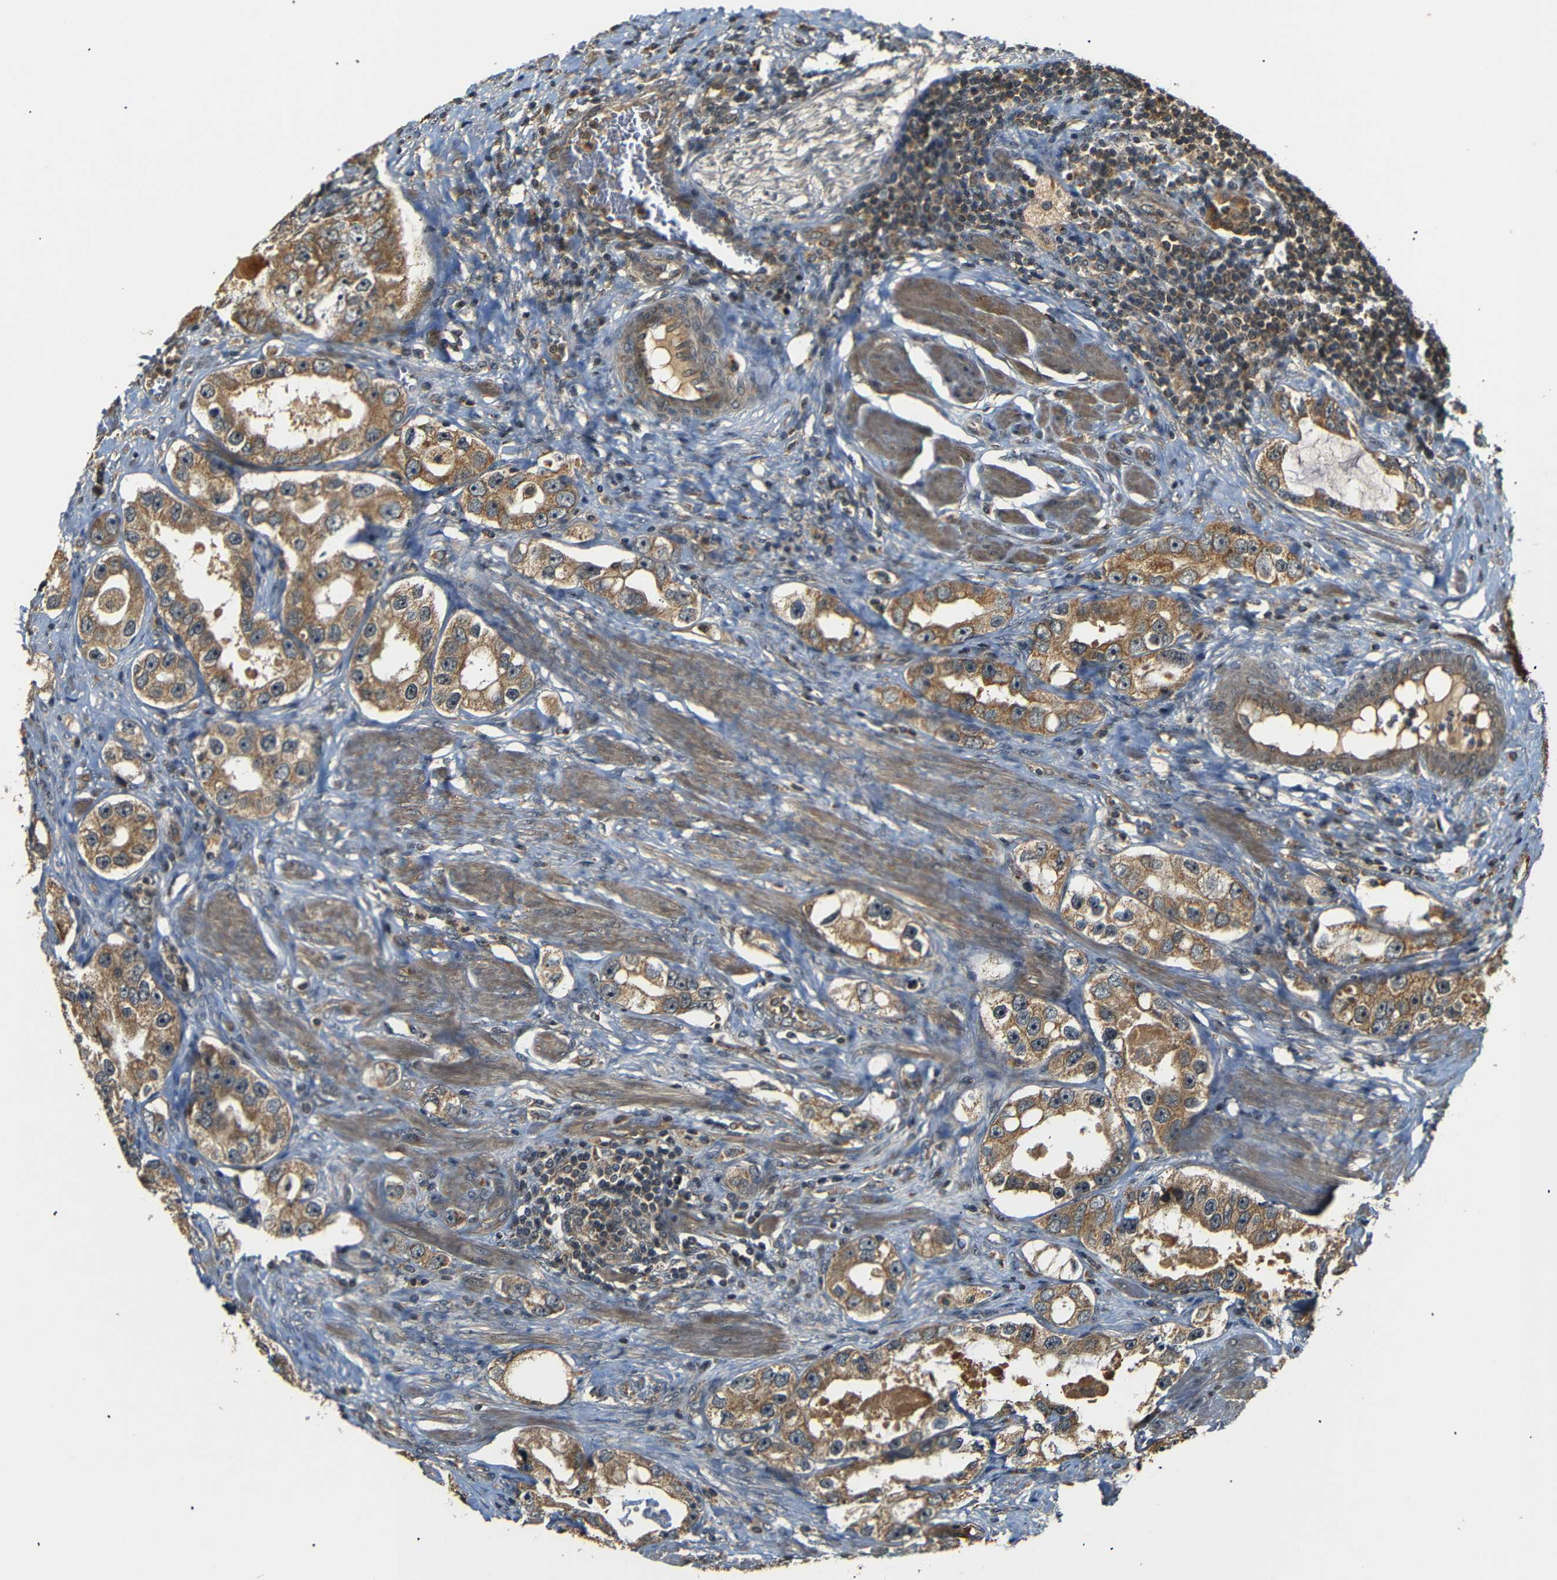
{"staining": {"intensity": "moderate", "quantity": ">75%", "location": "cytoplasmic/membranous"}, "tissue": "prostate cancer", "cell_type": "Tumor cells", "image_type": "cancer", "snomed": [{"axis": "morphology", "description": "Adenocarcinoma, High grade"}, {"axis": "topography", "description": "Prostate"}], "caption": "Moderate cytoplasmic/membranous positivity is present in about >75% of tumor cells in prostate adenocarcinoma (high-grade).", "gene": "TANK", "patient": {"sex": "male", "age": 63}}